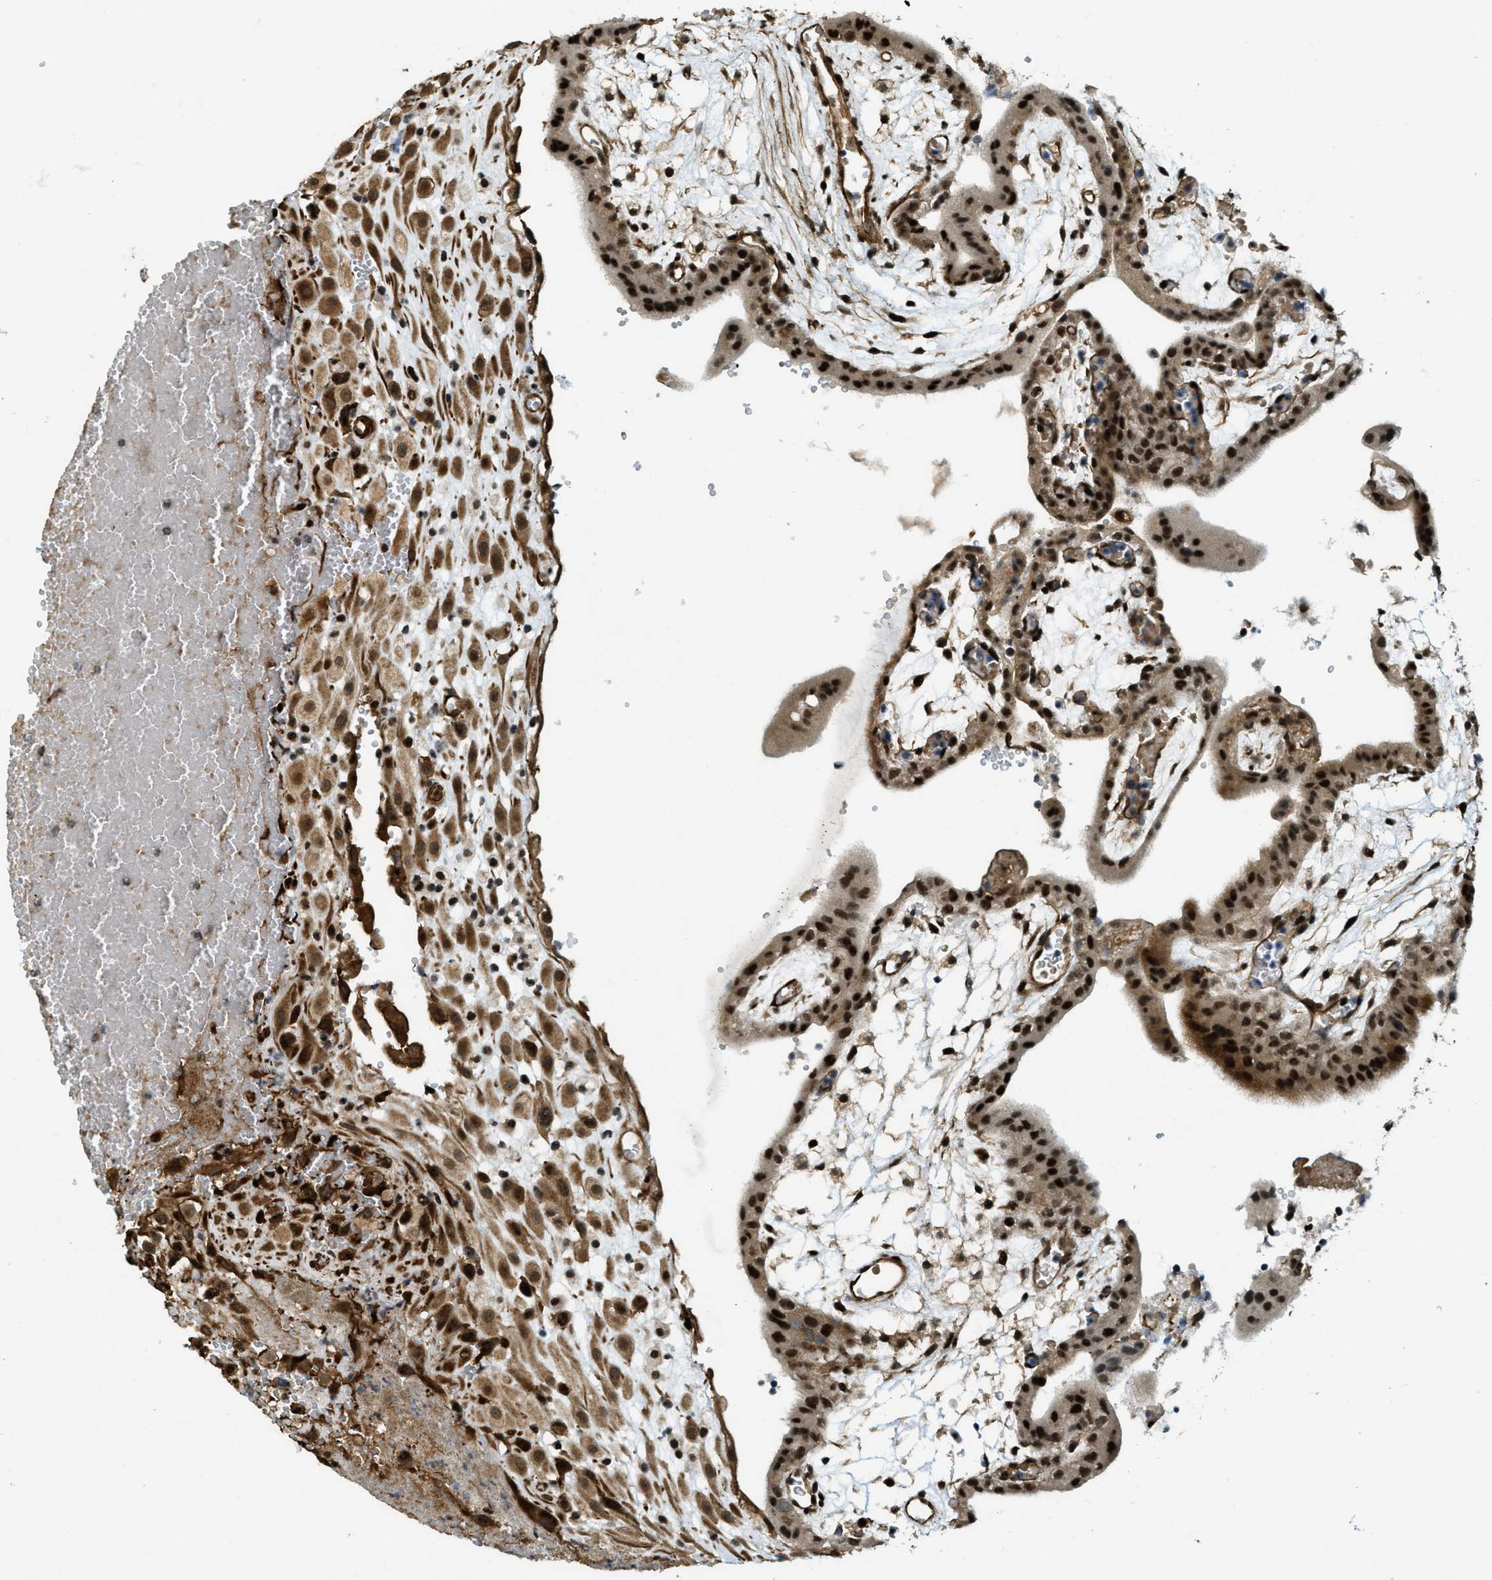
{"staining": {"intensity": "moderate", "quantity": ">75%", "location": "cytoplasmic/membranous,nuclear"}, "tissue": "placenta", "cell_type": "Decidual cells", "image_type": "normal", "snomed": [{"axis": "morphology", "description": "Normal tissue, NOS"}, {"axis": "topography", "description": "Placenta"}], "caption": "There is medium levels of moderate cytoplasmic/membranous,nuclear expression in decidual cells of normal placenta, as demonstrated by immunohistochemical staining (brown color).", "gene": "CFAP36", "patient": {"sex": "female", "age": 18}}